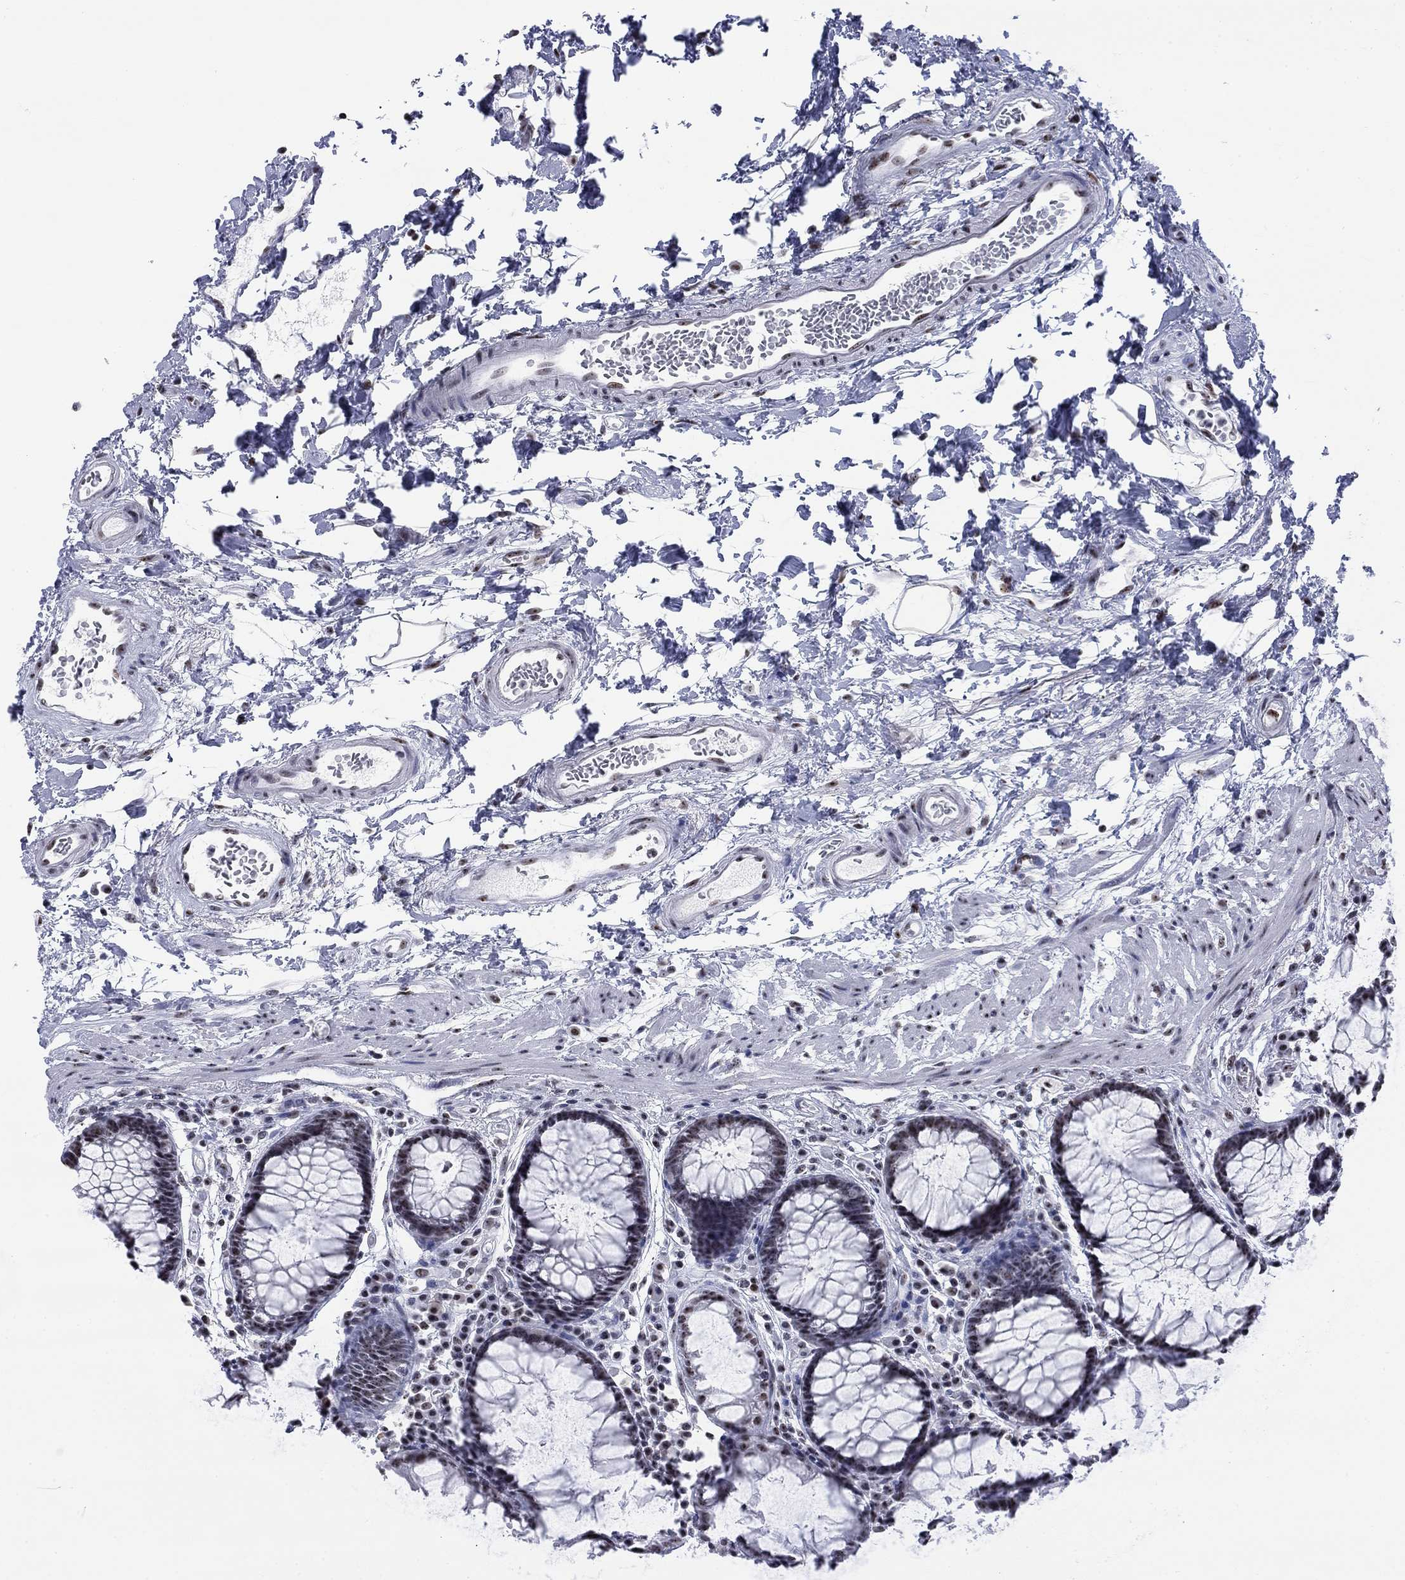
{"staining": {"intensity": "moderate", "quantity": "25%-75%", "location": "nuclear"}, "tissue": "rectum", "cell_type": "Glandular cells", "image_type": "normal", "snomed": [{"axis": "morphology", "description": "Normal tissue, NOS"}, {"axis": "topography", "description": "Rectum"}], "caption": "A micrograph of rectum stained for a protein exhibits moderate nuclear brown staining in glandular cells. The protein of interest is shown in brown color, while the nuclei are stained blue.", "gene": "CSRNP3", "patient": {"sex": "female", "age": 68}}